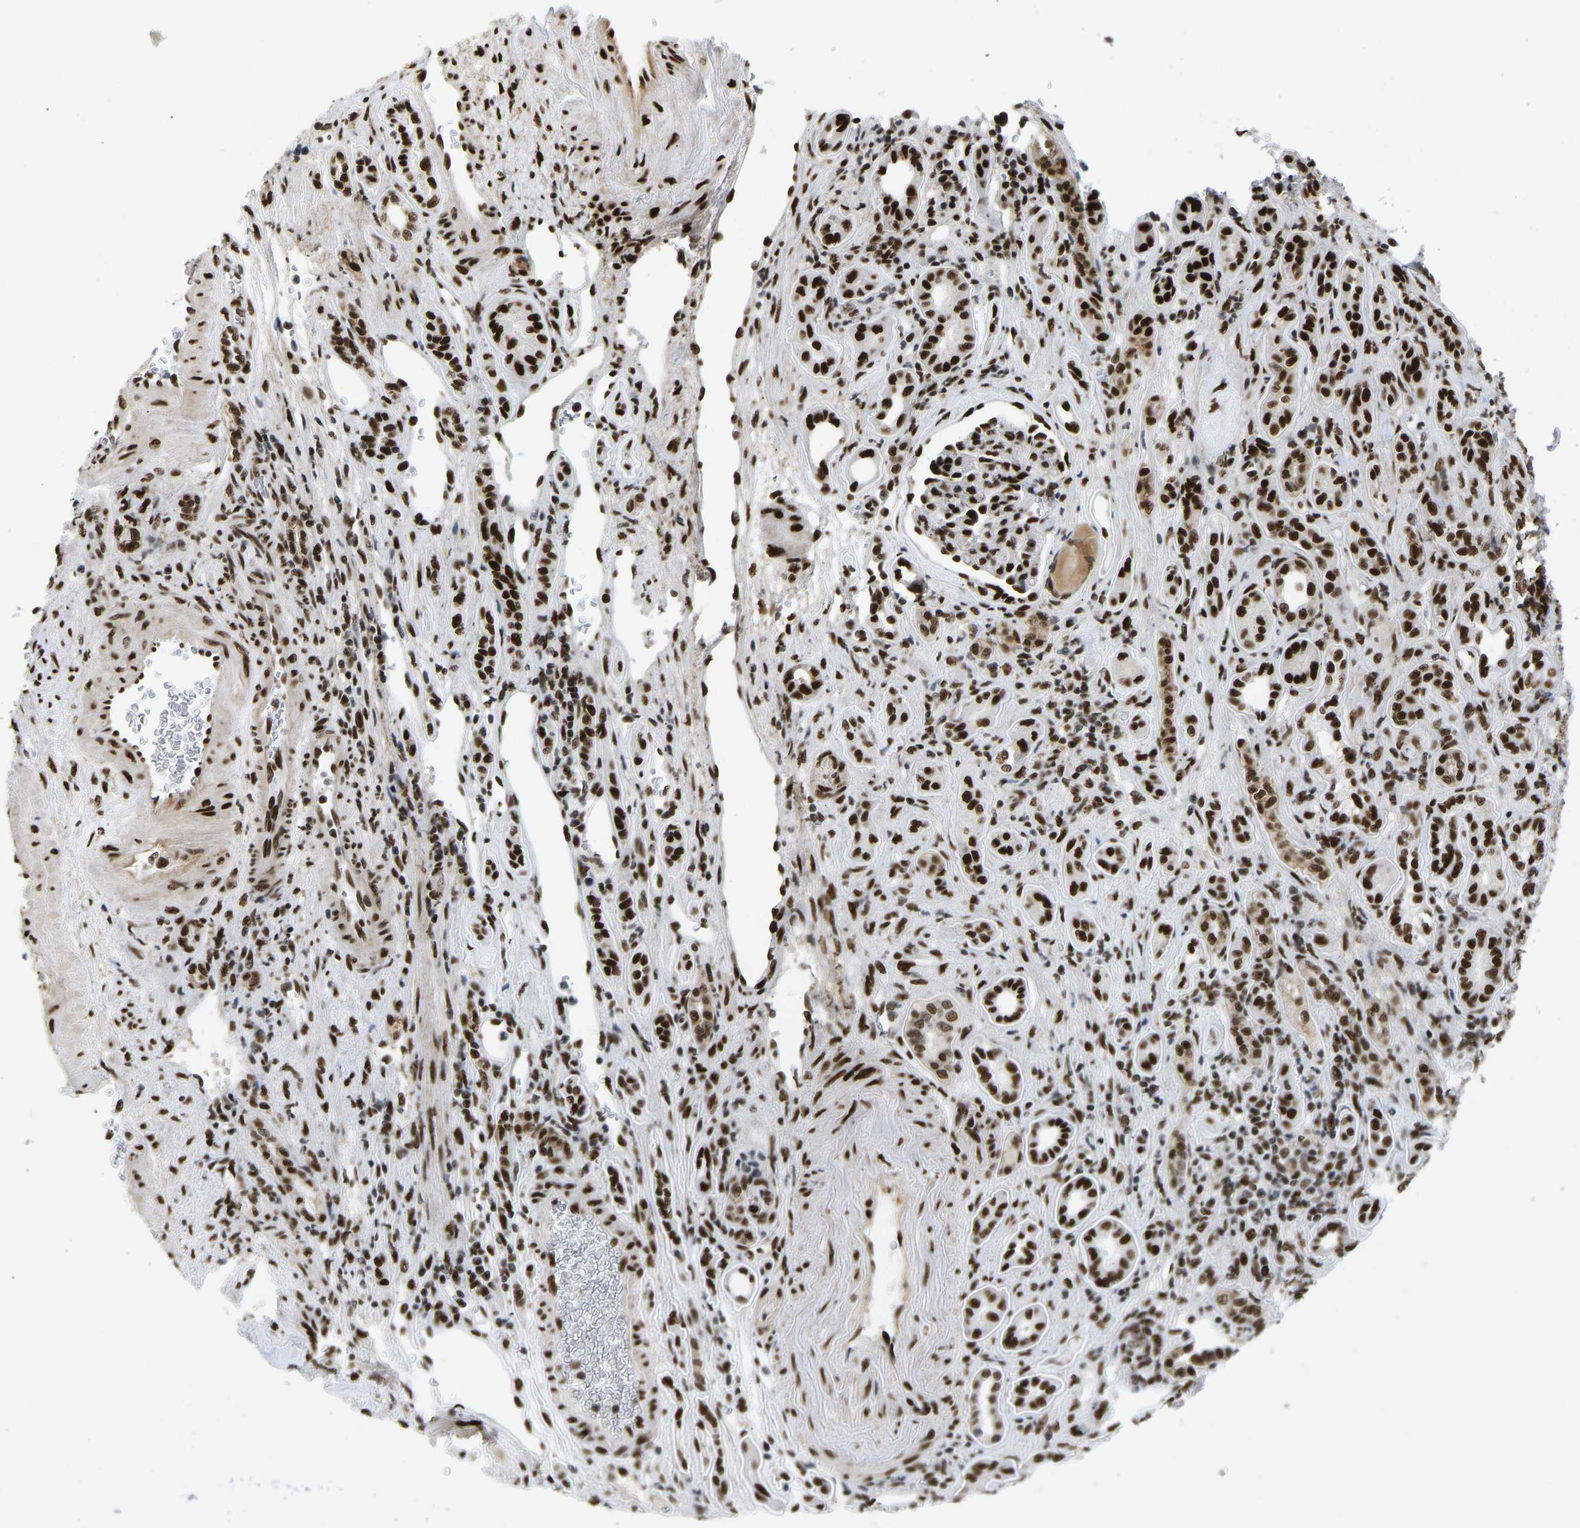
{"staining": {"intensity": "strong", "quantity": ">75%", "location": "nuclear"}, "tissue": "renal cancer", "cell_type": "Tumor cells", "image_type": "cancer", "snomed": [{"axis": "morphology", "description": "Adenocarcinoma, NOS"}, {"axis": "topography", "description": "Kidney"}], "caption": "Protein expression analysis of adenocarcinoma (renal) demonstrates strong nuclear expression in about >75% of tumor cells. (IHC, brightfield microscopy, high magnification).", "gene": "FOXK1", "patient": {"sex": "female", "age": 69}}